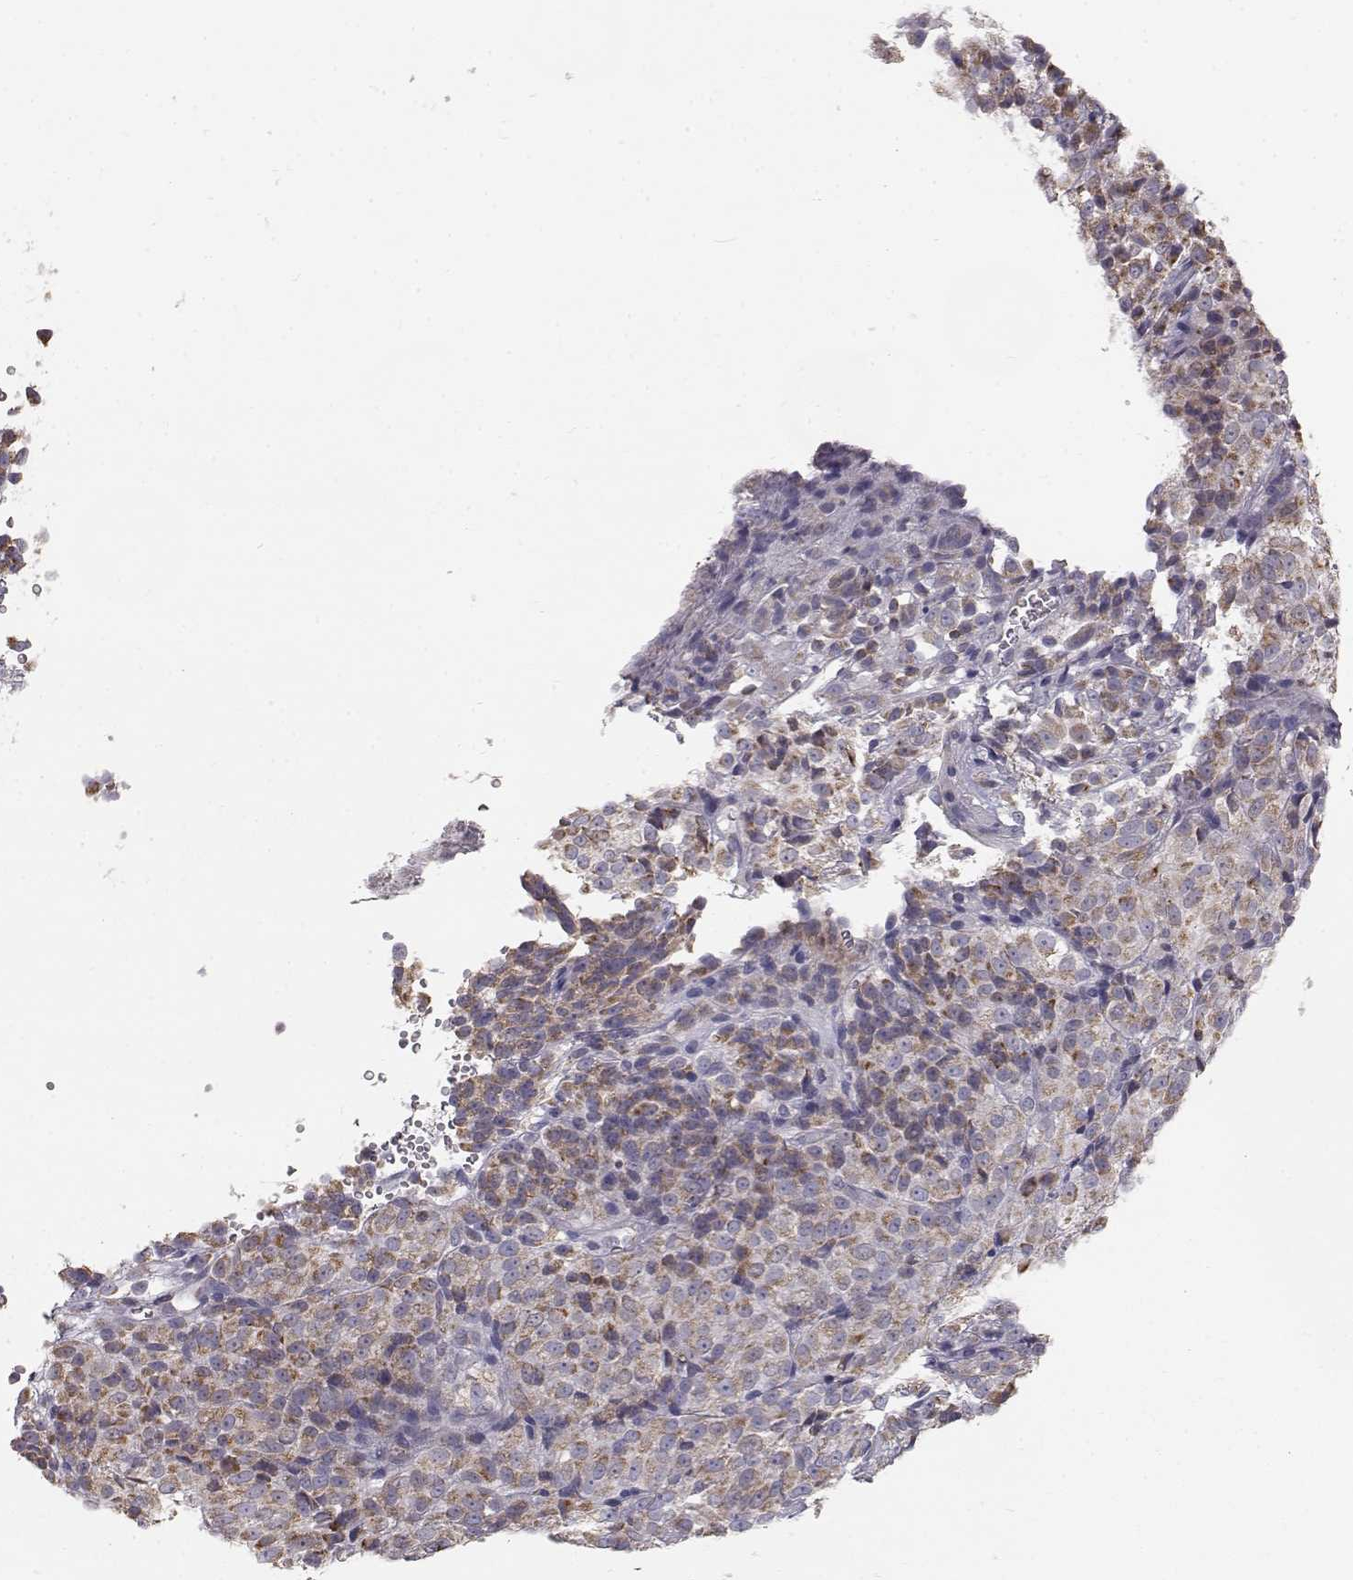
{"staining": {"intensity": "moderate", "quantity": ">75%", "location": "cytoplasmic/membranous"}, "tissue": "melanoma", "cell_type": "Tumor cells", "image_type": "cancer", "snomed": [{"axis": "morphology", "description": "Malignant melanoma, Metastatic site"}, {"axis": "topography", "description": "Brain"}], "caption": "Immunohistochemical staining of human malignant melanoma (metastatic site) demonstrates moderate cytoplasmic/membranous protein expression in about >75% of tumor cells.", "gene": "GRAP2", "patient": {"sex": "female", "age": 56}}